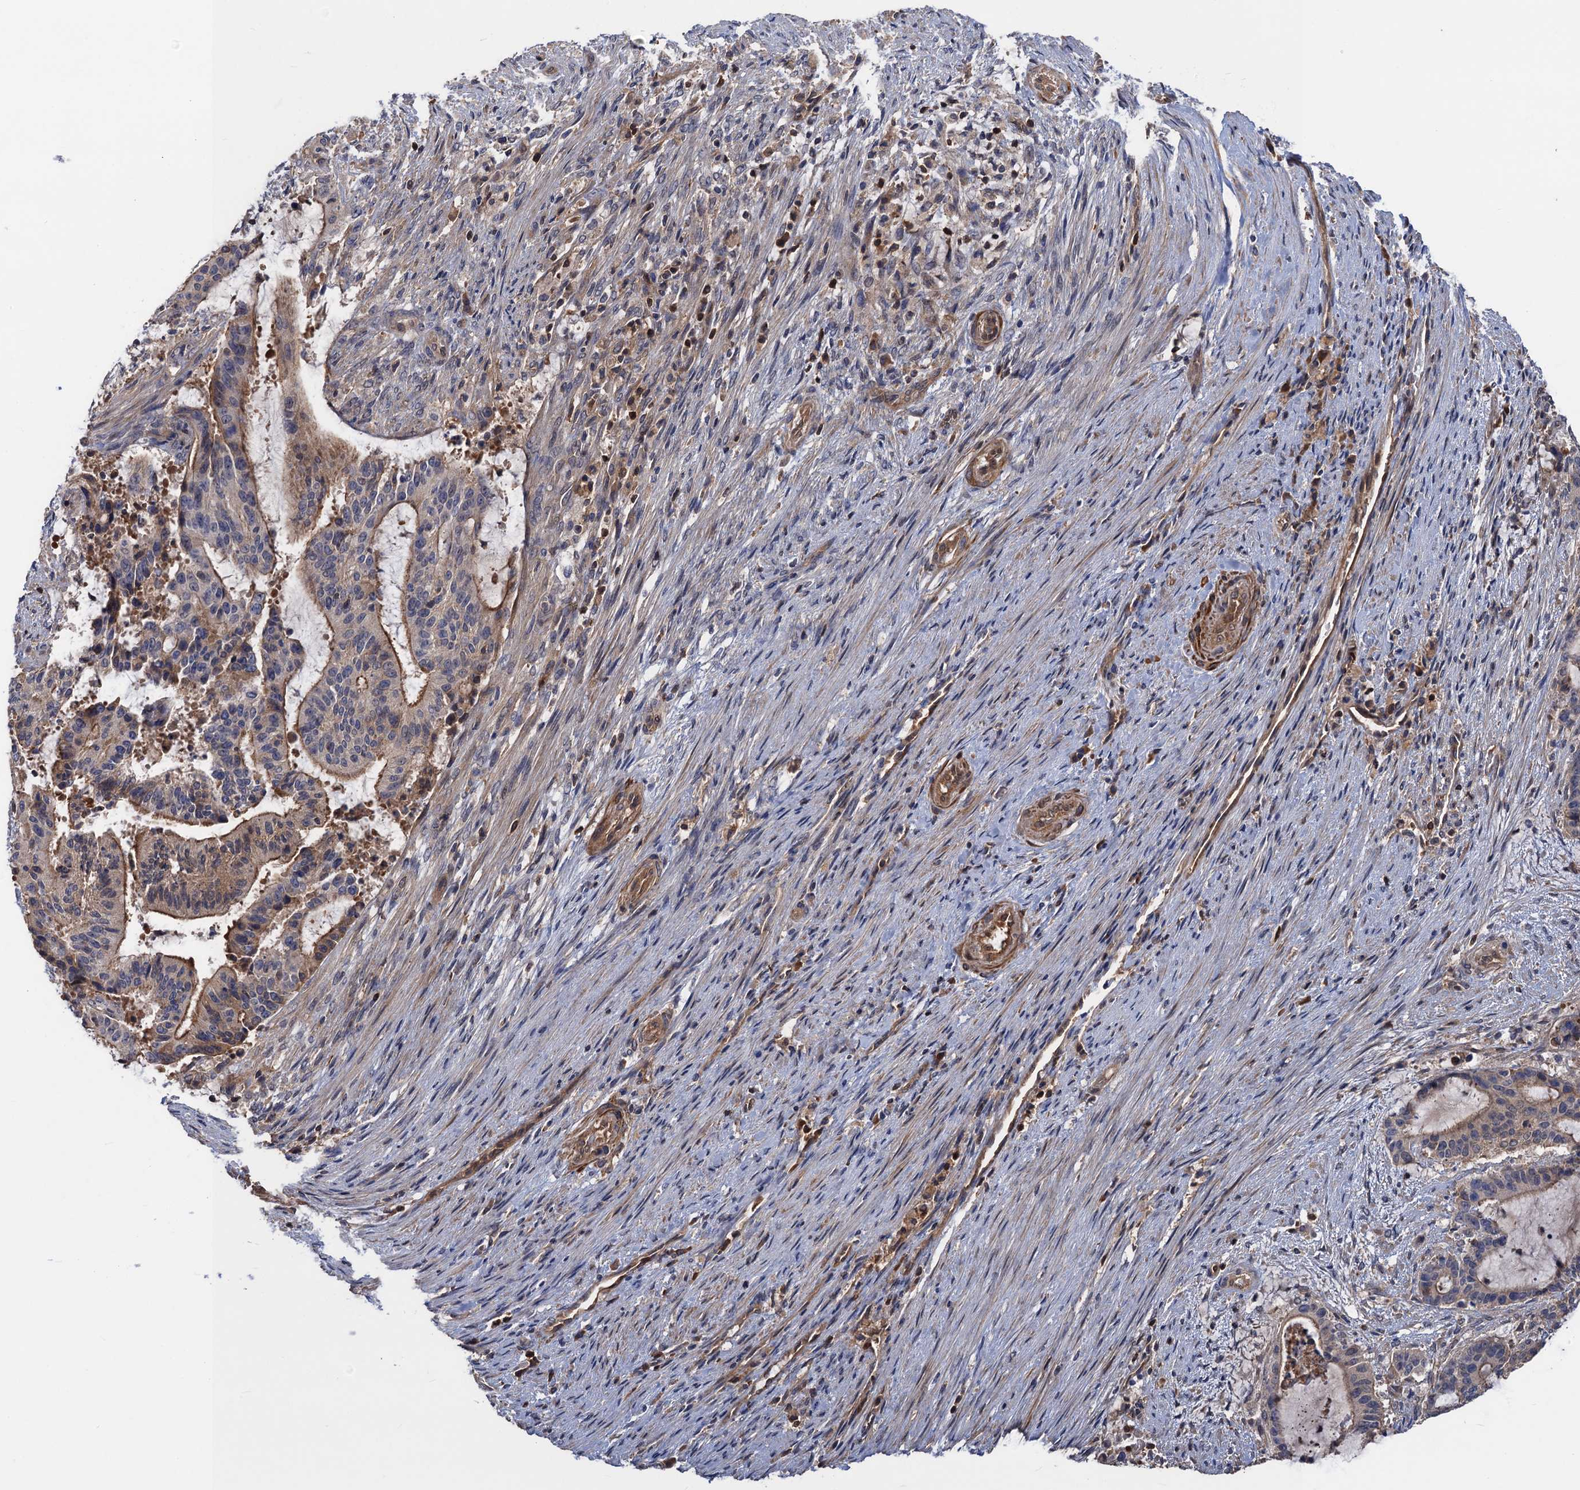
{"staining": {"intensity": "moderate", "quantity": "25%-75%", "location": "cytoplasmic/membranous"}, "tissue": "liver cancer", "cell_type": "Tumor cells", "image_type": "cancer", "snomed": [{"axis": "morphology", "description": "Normal tissue, NOS"}, {"axis": "morphology", "description": "Cholangiocarcinoma"}, {"axis": "topography", "description": "Liver"}, {"axis": "topography", "description": "Peripheral nerve tissue"}], "caption": "Liver cancer (cholangiocarcinoma) stained with DAB immunohistochemistry reveals medium levels of moderate cytoplasmic/membranous expression in approximately 25%-75% of tumor cells. The protein is stained brown, and the nuclei are stained in blue (DAB IHC with brightfield microscopy, high magnification).", "gene": "DGKA", "patient": {"sex": "female", "age": 73}}